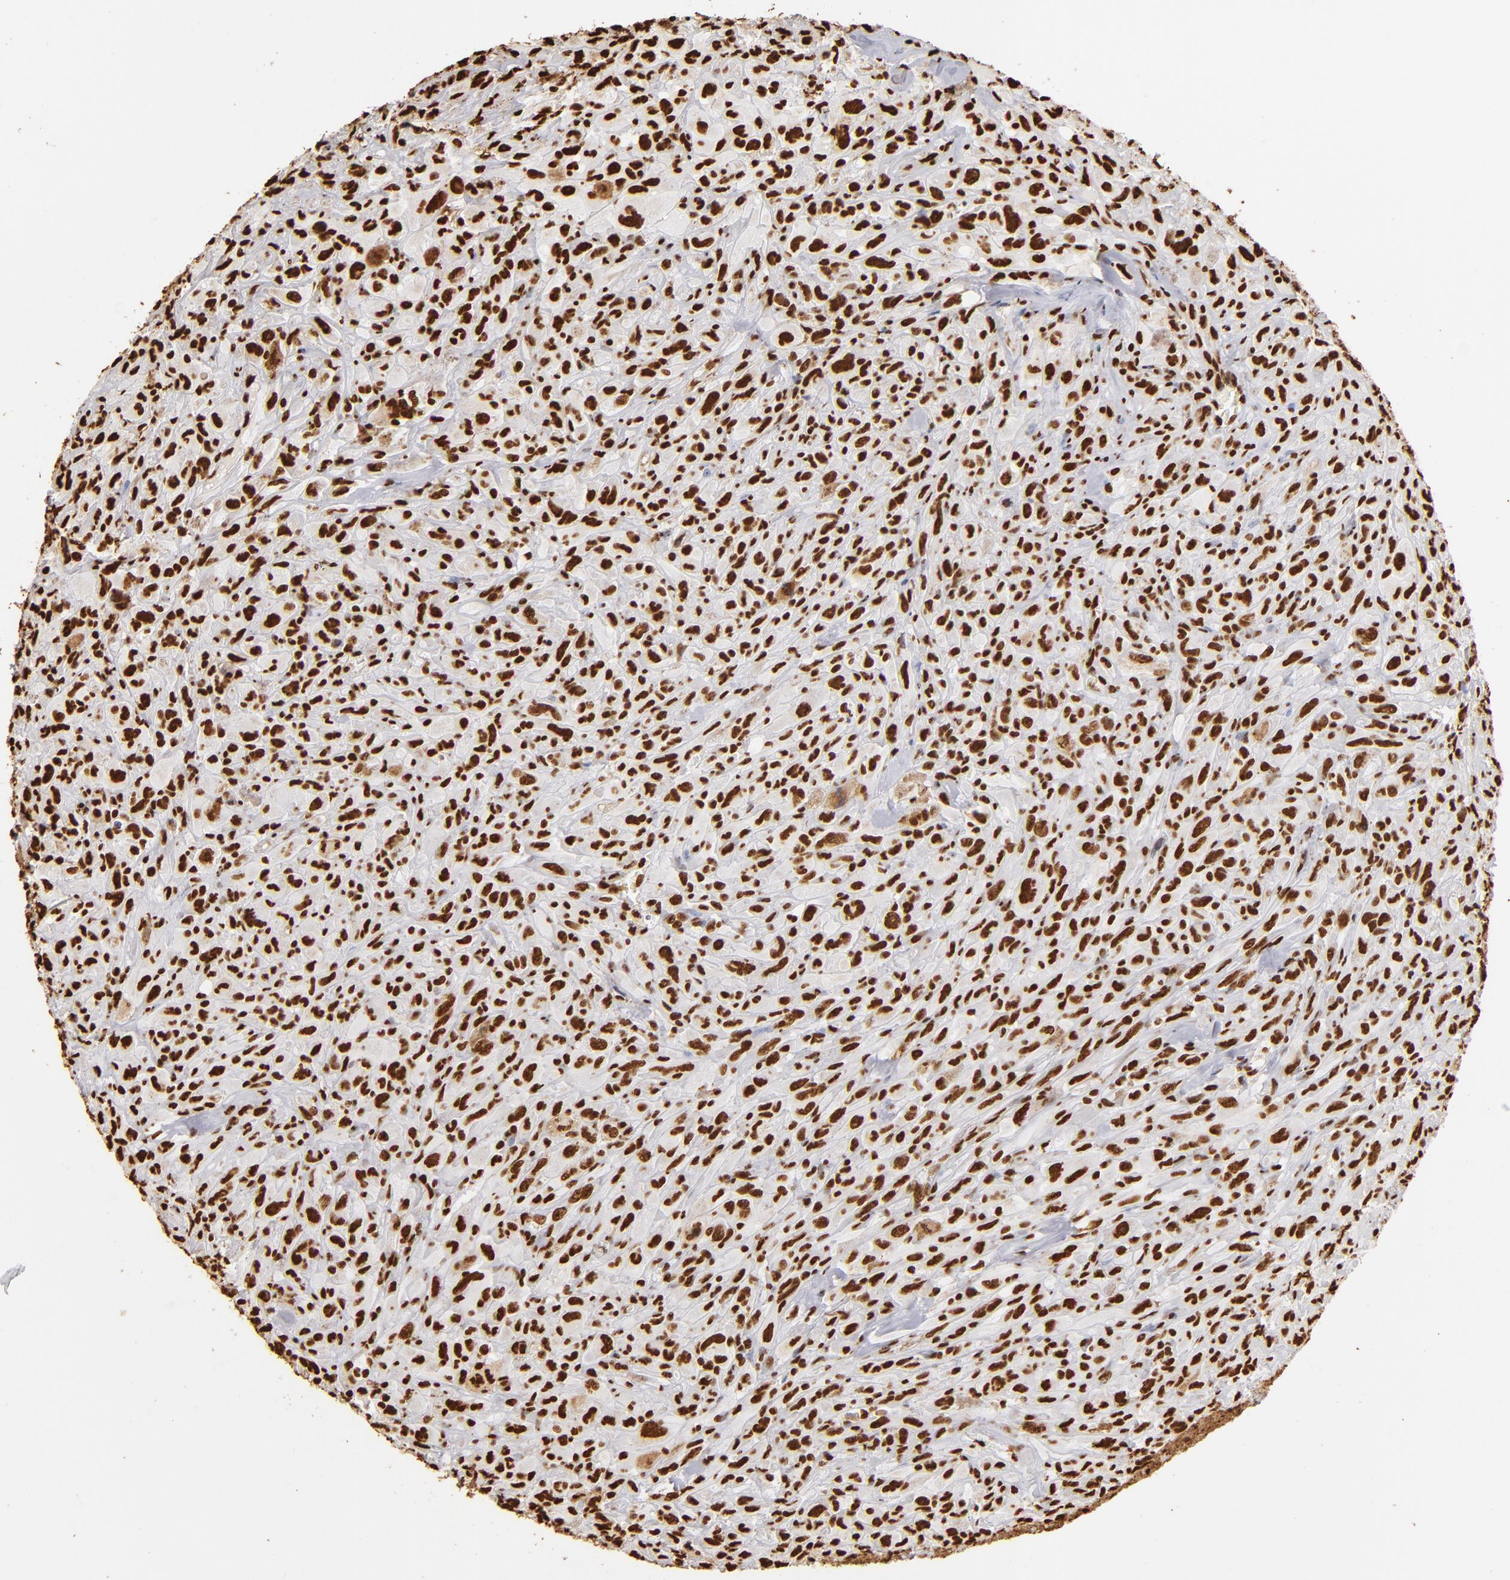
{"staining": {"intensity": "strong", "quantity": ">75%", "location": "nuclear"}, "tissue": "glioma", "cell_type": "Tumor cells", "image_type": "cancer", "snomed": [{"axis": "morphology", "description": "Glioma, malignant, High grade"}, {"axis": "topography", "description": "Brain"}], "caption": "Brown immunohistochemical staining in malignant glioma (high-grade) displays strong nuclear expression in about >75% of tumor cells.", "gene": "ILF3", "patient": {"sex": "male", "age": 48}}